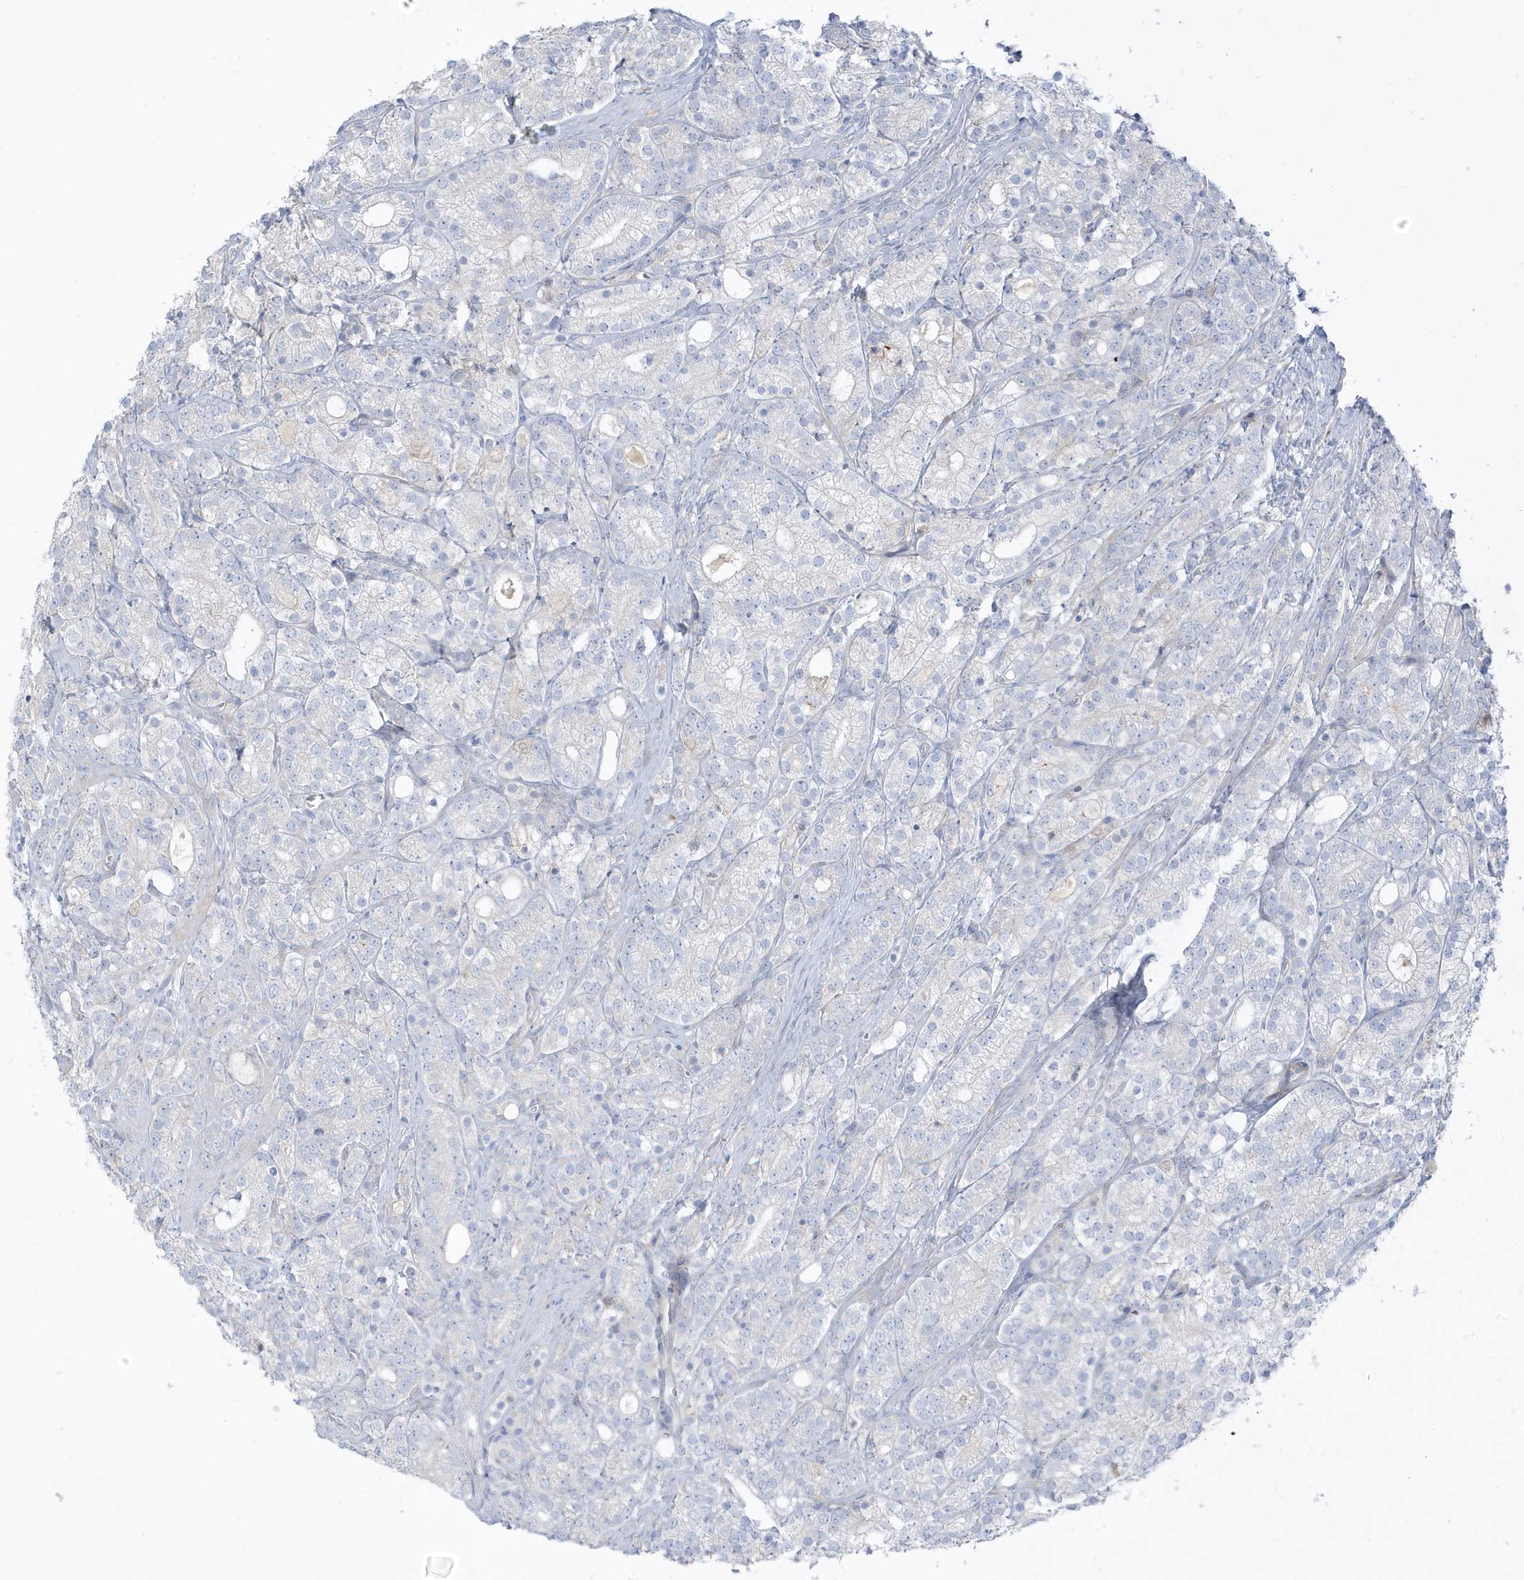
{"staining": {"intensity": "negative", "quantity": "none", "location": "none"}, "tissue": "prostate cancer", "cell_type": "Tumor cells", "image_type": "cancer", "snomed": [{"axis": "morphology", "description": "Adenocarcinoma, High grade"}, {"axis": "topography", "description": "Prostate"}], "caption": "Tumor cells are negative for brown protein staining in high-grade adenocarcinoma (prostate).", "gene": "ATP13A5", "patient": {"sex": "male", "age": 57}}